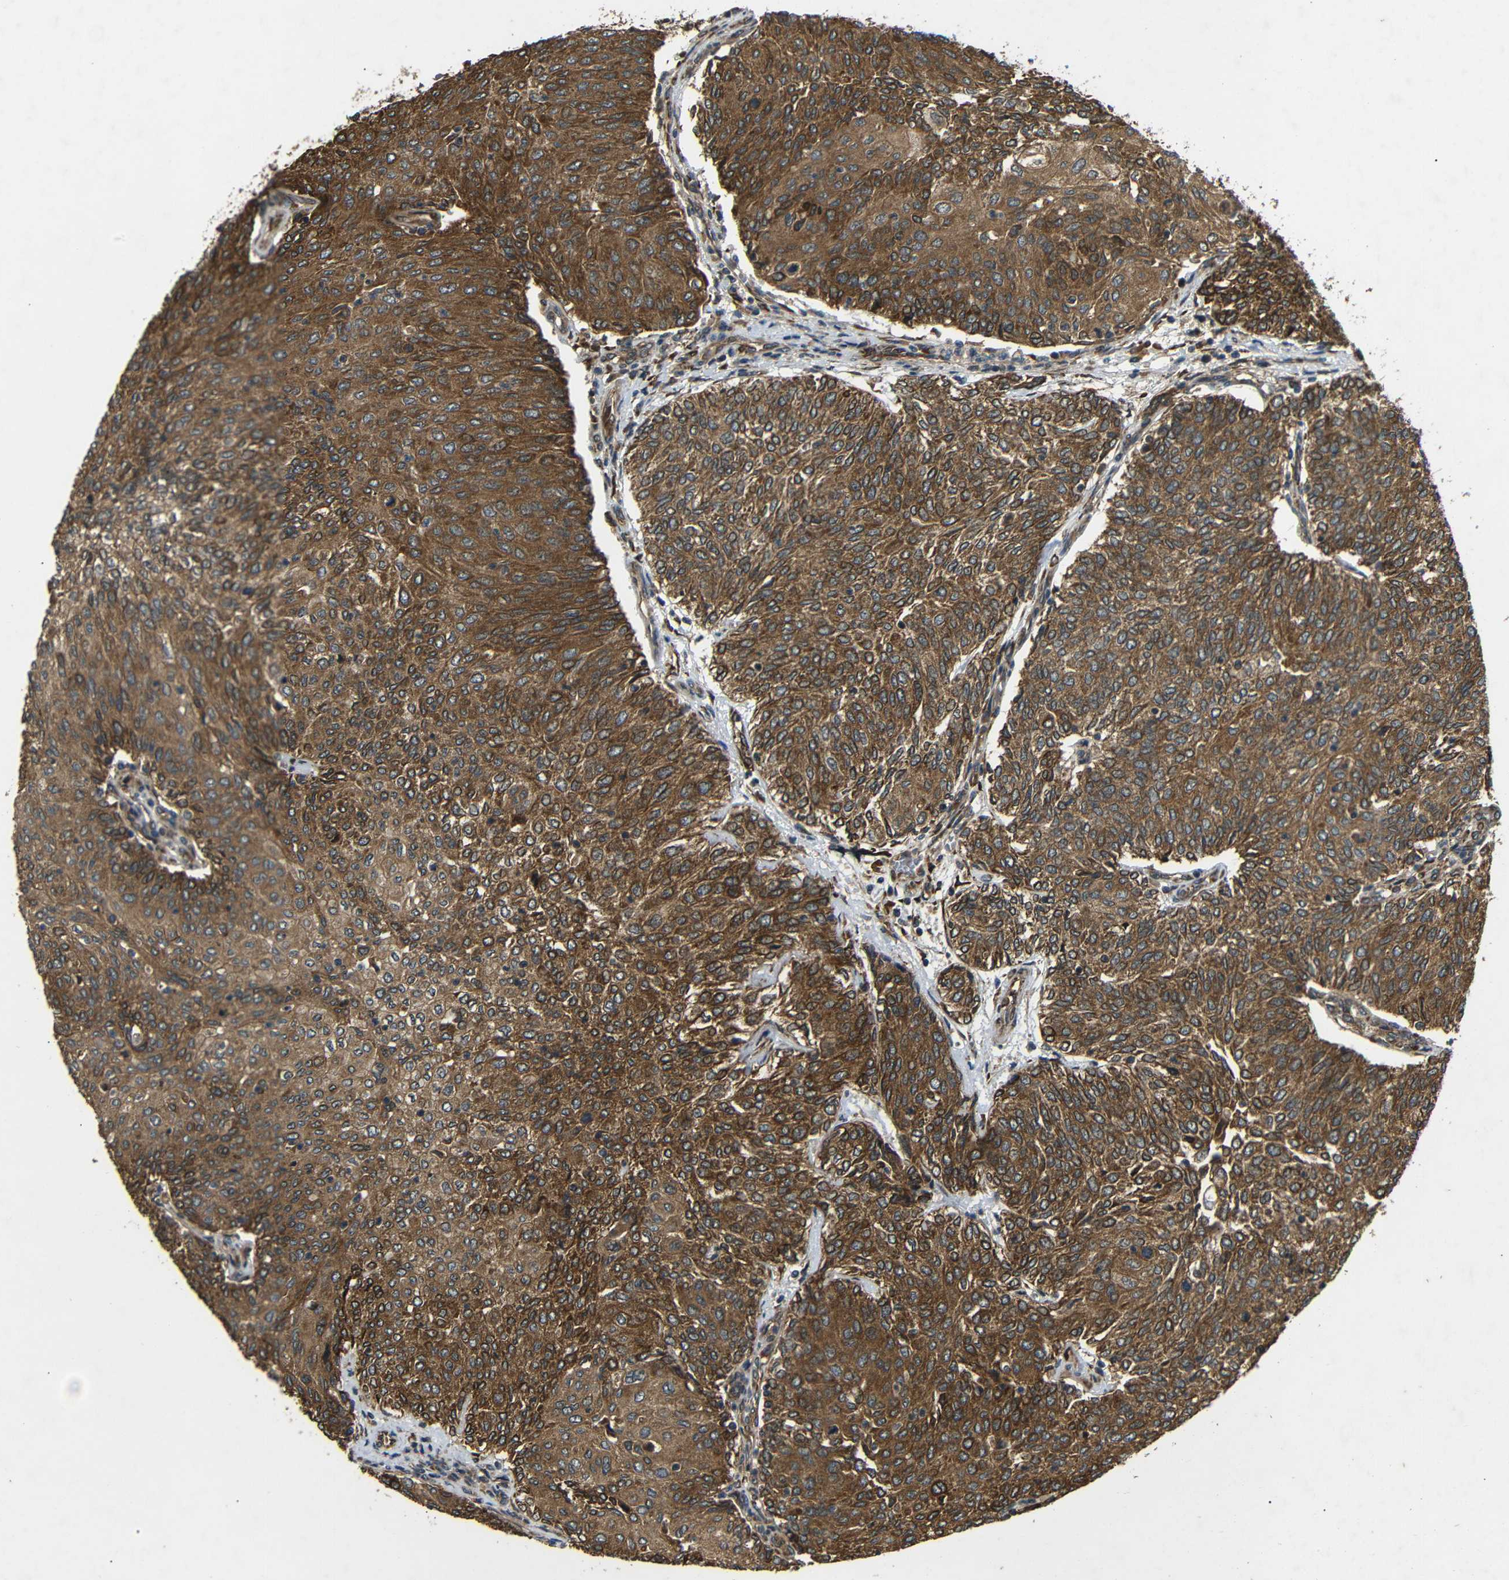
{"staining": {"intensity": "moderate", "quantity": ">75%", "location": "cytoplasmic/membranous"}, "tissue": "urothelial cancer", "cell_type": "Tumor cells", "image_type": "cancer", "snomed": [{"axis": "morphology", "description": "Urothelial carcinoma, Low grade"}, {"axis": "topography", "description": "Urinary bladder"}], "caption": "This photomicrograph displays urothelial cancer stained with IHC to label a protein in brown. The cytoplasmic/membranous of tumor cells show moderate positivity for the protein. Nuclei are counter-stained blue.", "gene": "TRPC1", "patient": {"sex": "female", "age": 79}}